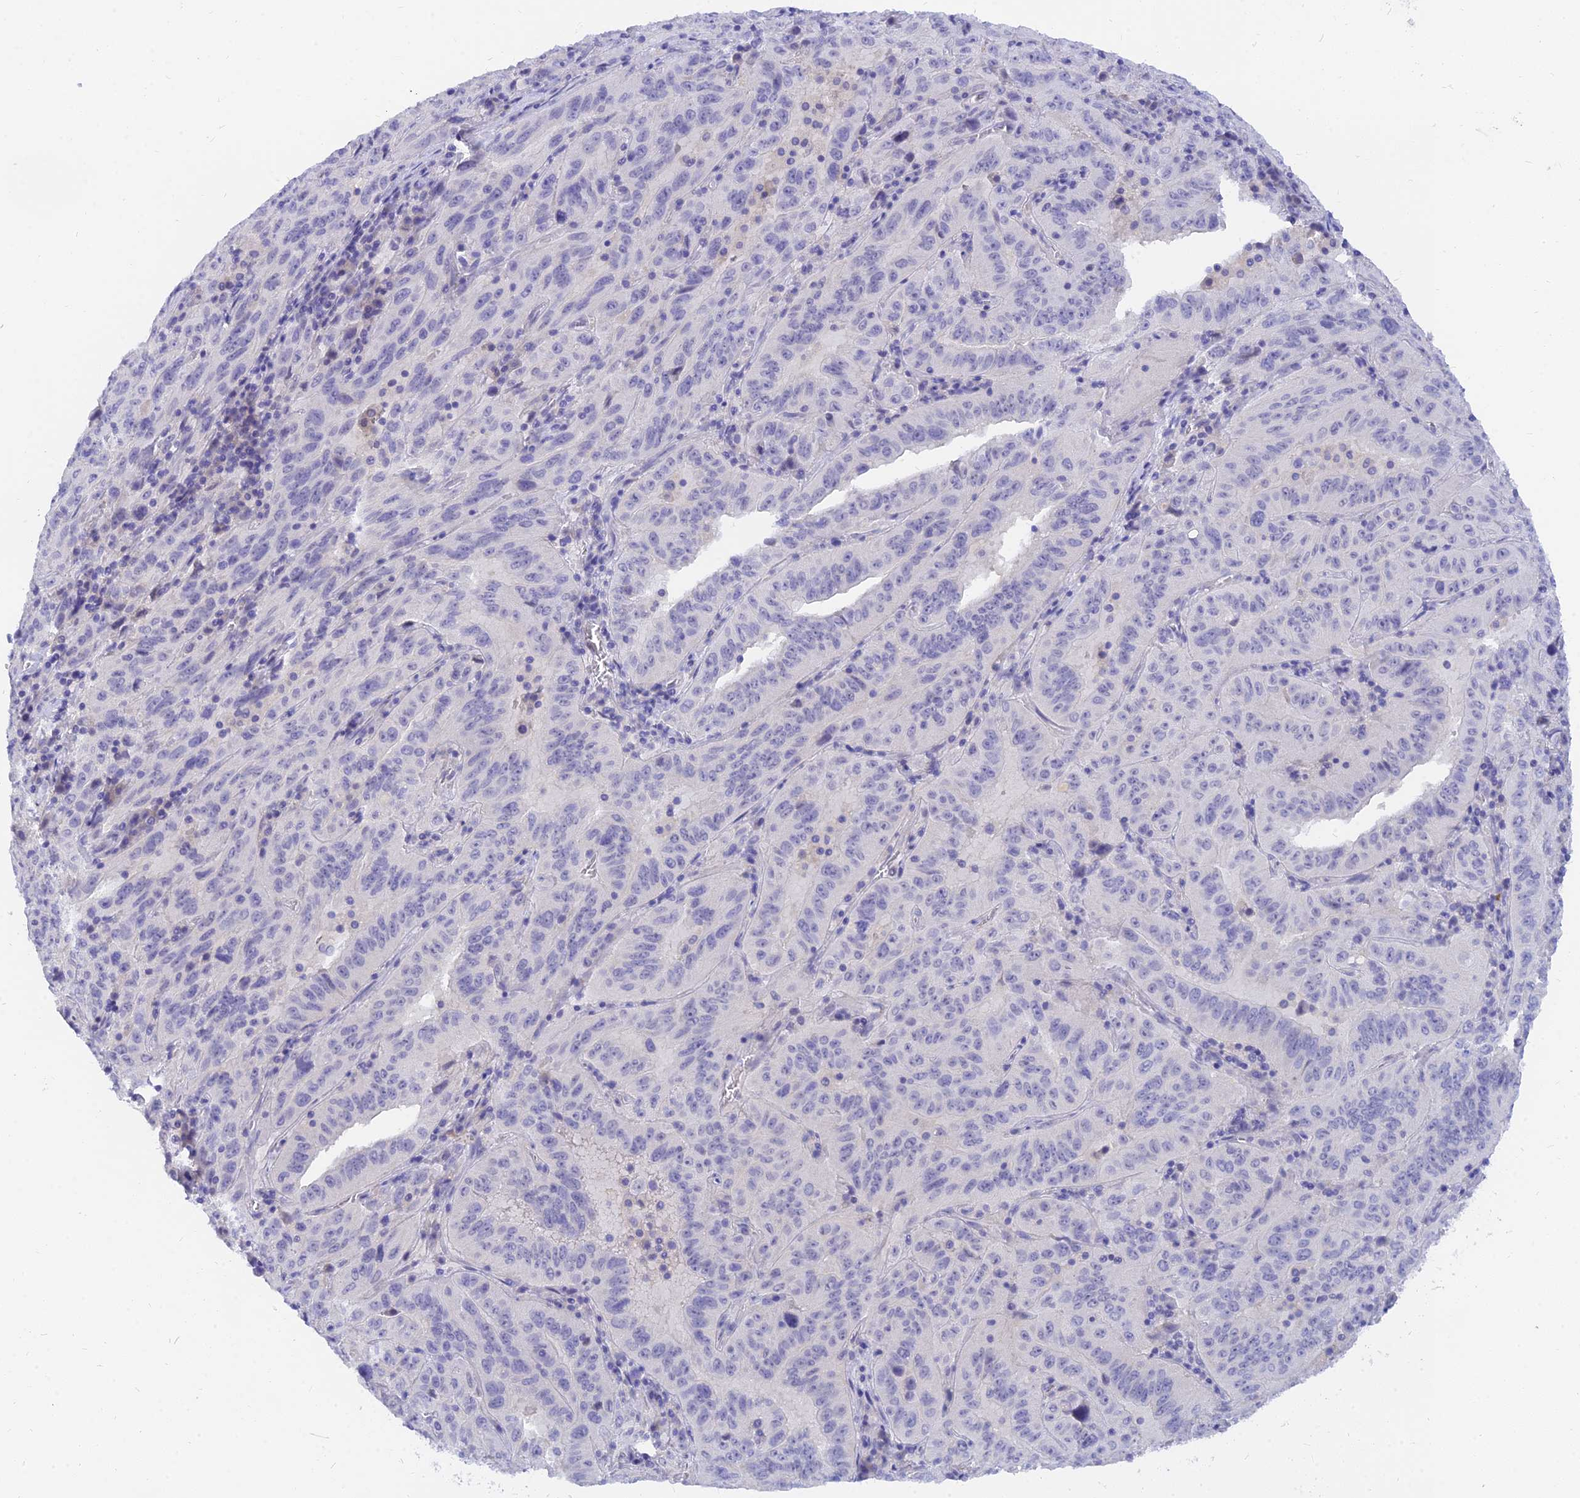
{"staining": {"intensity": "negative", "quantity": "none", "location": "none"}, "tissue": "pancreatic cancer", "cell_type": "Tumor cells", "image_type": "cancer", "snomed": [{"axis": "morphology", "description": "Adenocarcinoma, NOS"}, {"axis": "topography", "description": "Pancreas"}], "caption": "There is no significant expression in tumor cells of pancreatic cancer (adenocarcinoma).", "gene": "TMEM161B", "patient": {"sex": "male", "age": 63}}